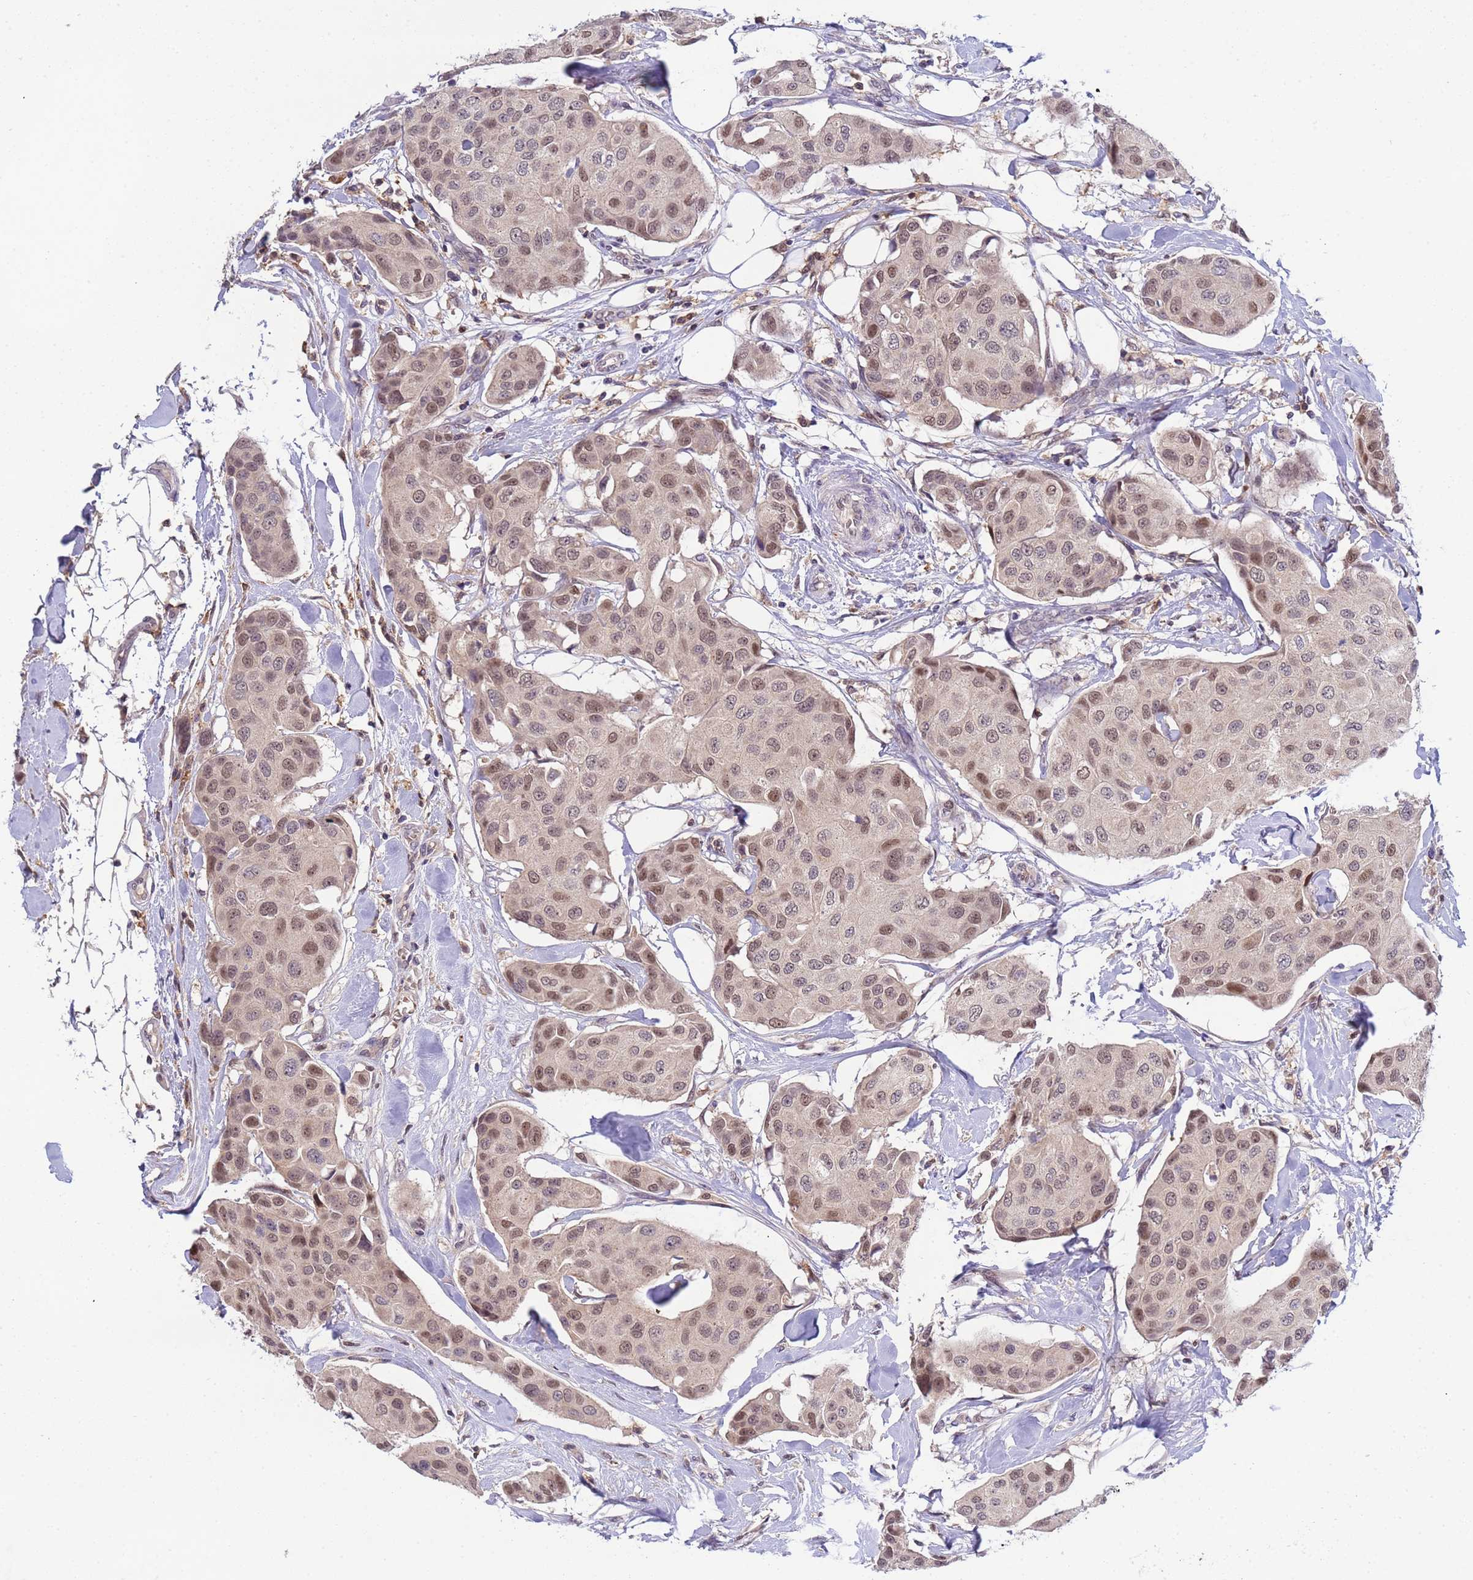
{"staining": {"intensity": "moderate", "quantity": "25%-75%", "location": "nuclear"}, "tissue": "breast cancer", "cell_type": "Tumor cells", "image_type": "cancer", "snomed": [{"axis": "morphology", "description": "Duct carcinoma"}, {"axis": "topography", "description": "Breast"}, {"axis": "topography", "description": "Lymph node"}], "caption": "Immunohistochemical staining of invasive ductal carcinoma (breast) exhibits moderate nuclear protein positivity in approximately 25%-75% of tumor cells.", "gene": "CD53", "patient": {"sex": "female", "age": 80}}